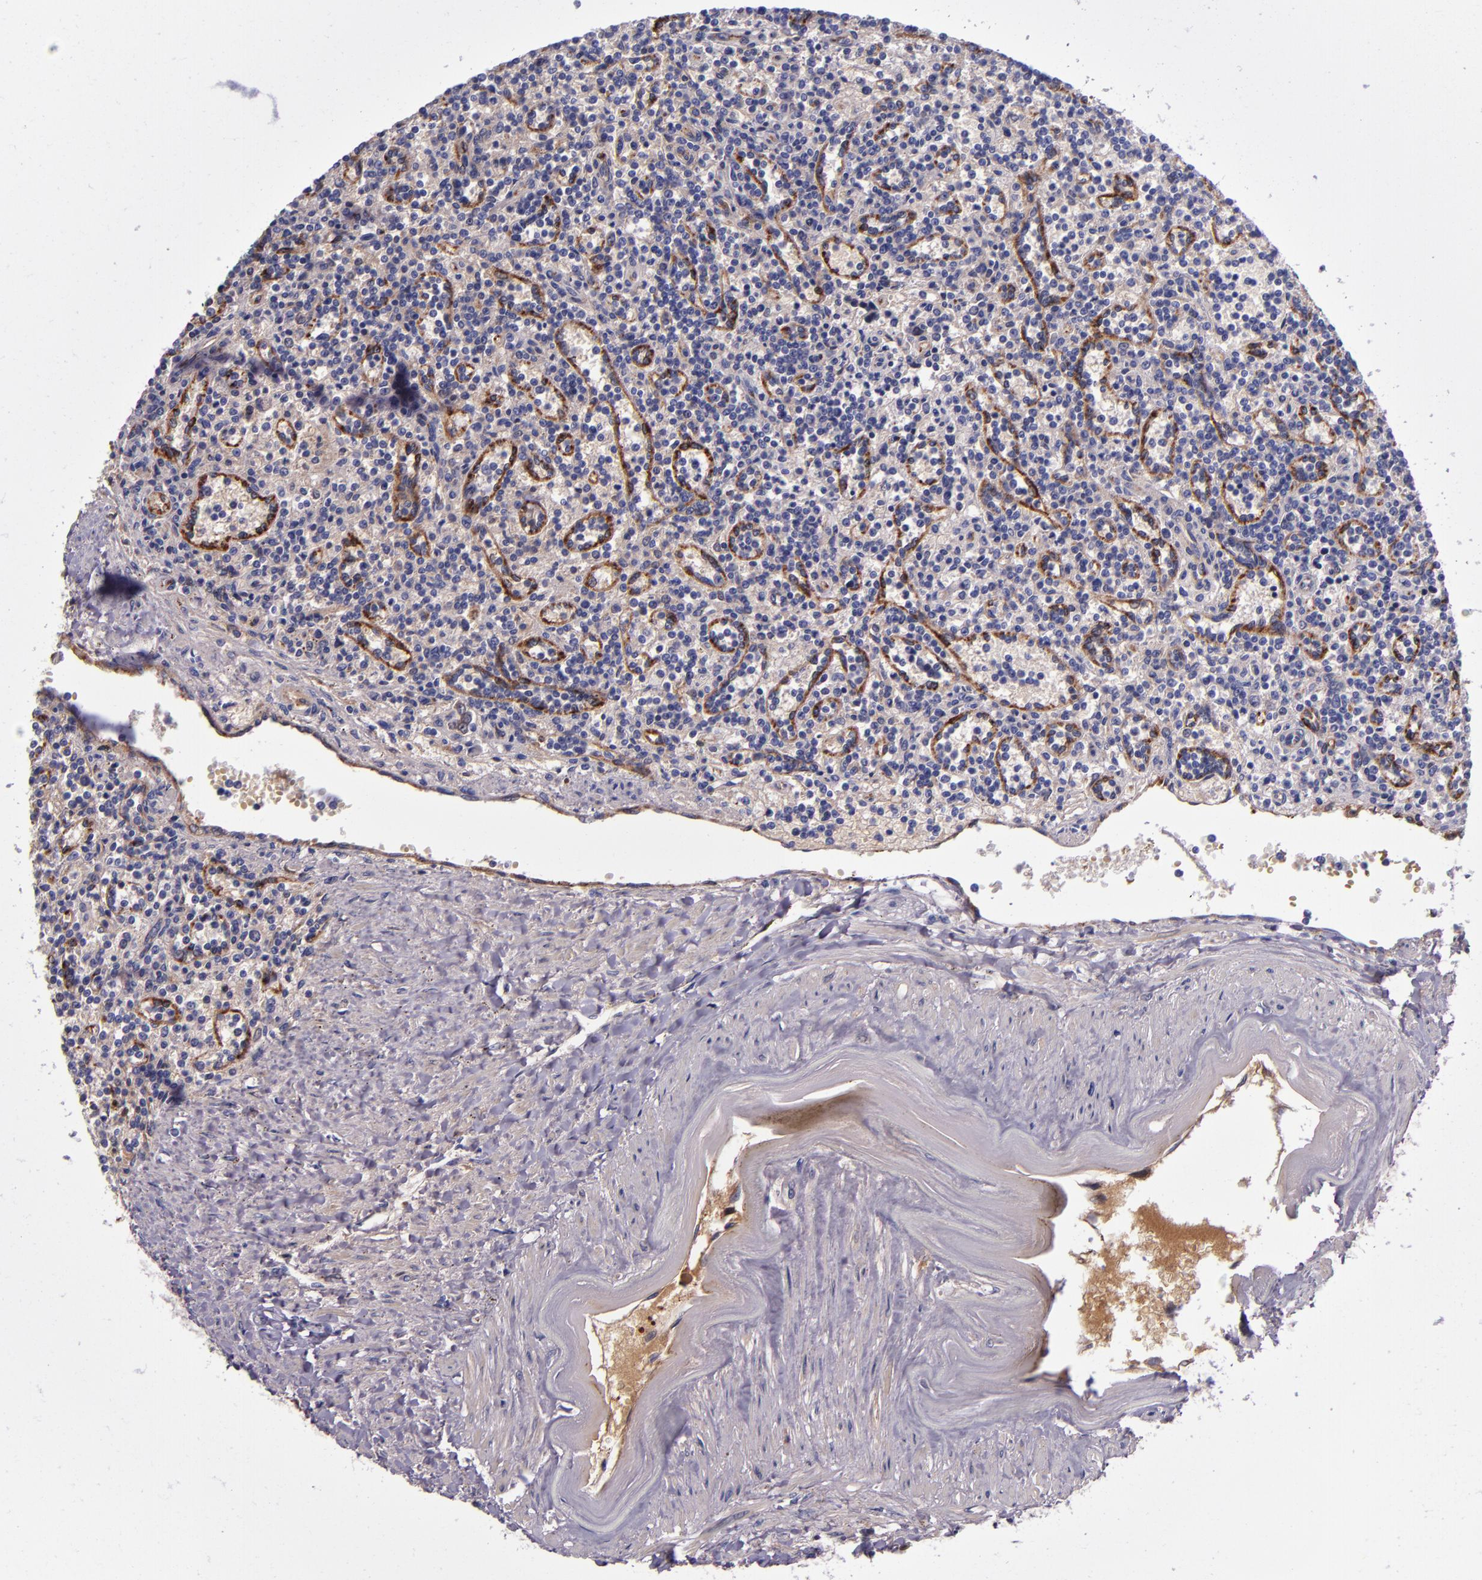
{"staining": {"intensity": "negative", "quantity": "none", "location": "none"}, "tissue": "lymphoma", "cell_type": "Tumor cells", "image_type": "cancer", "snomed": [{"axis": "morphology", "description": "Malignant lymphoma, non-Hodgkin's type, Low grade"}, {"axis": "topography", "description": "Spleen"}], "caption": "This is a micrograph of IHC staining of lymphoma, which shows no positivity in tumor cells.", "gene": "CLEC3B", "patient": {"sex": "male", "age": 73}}